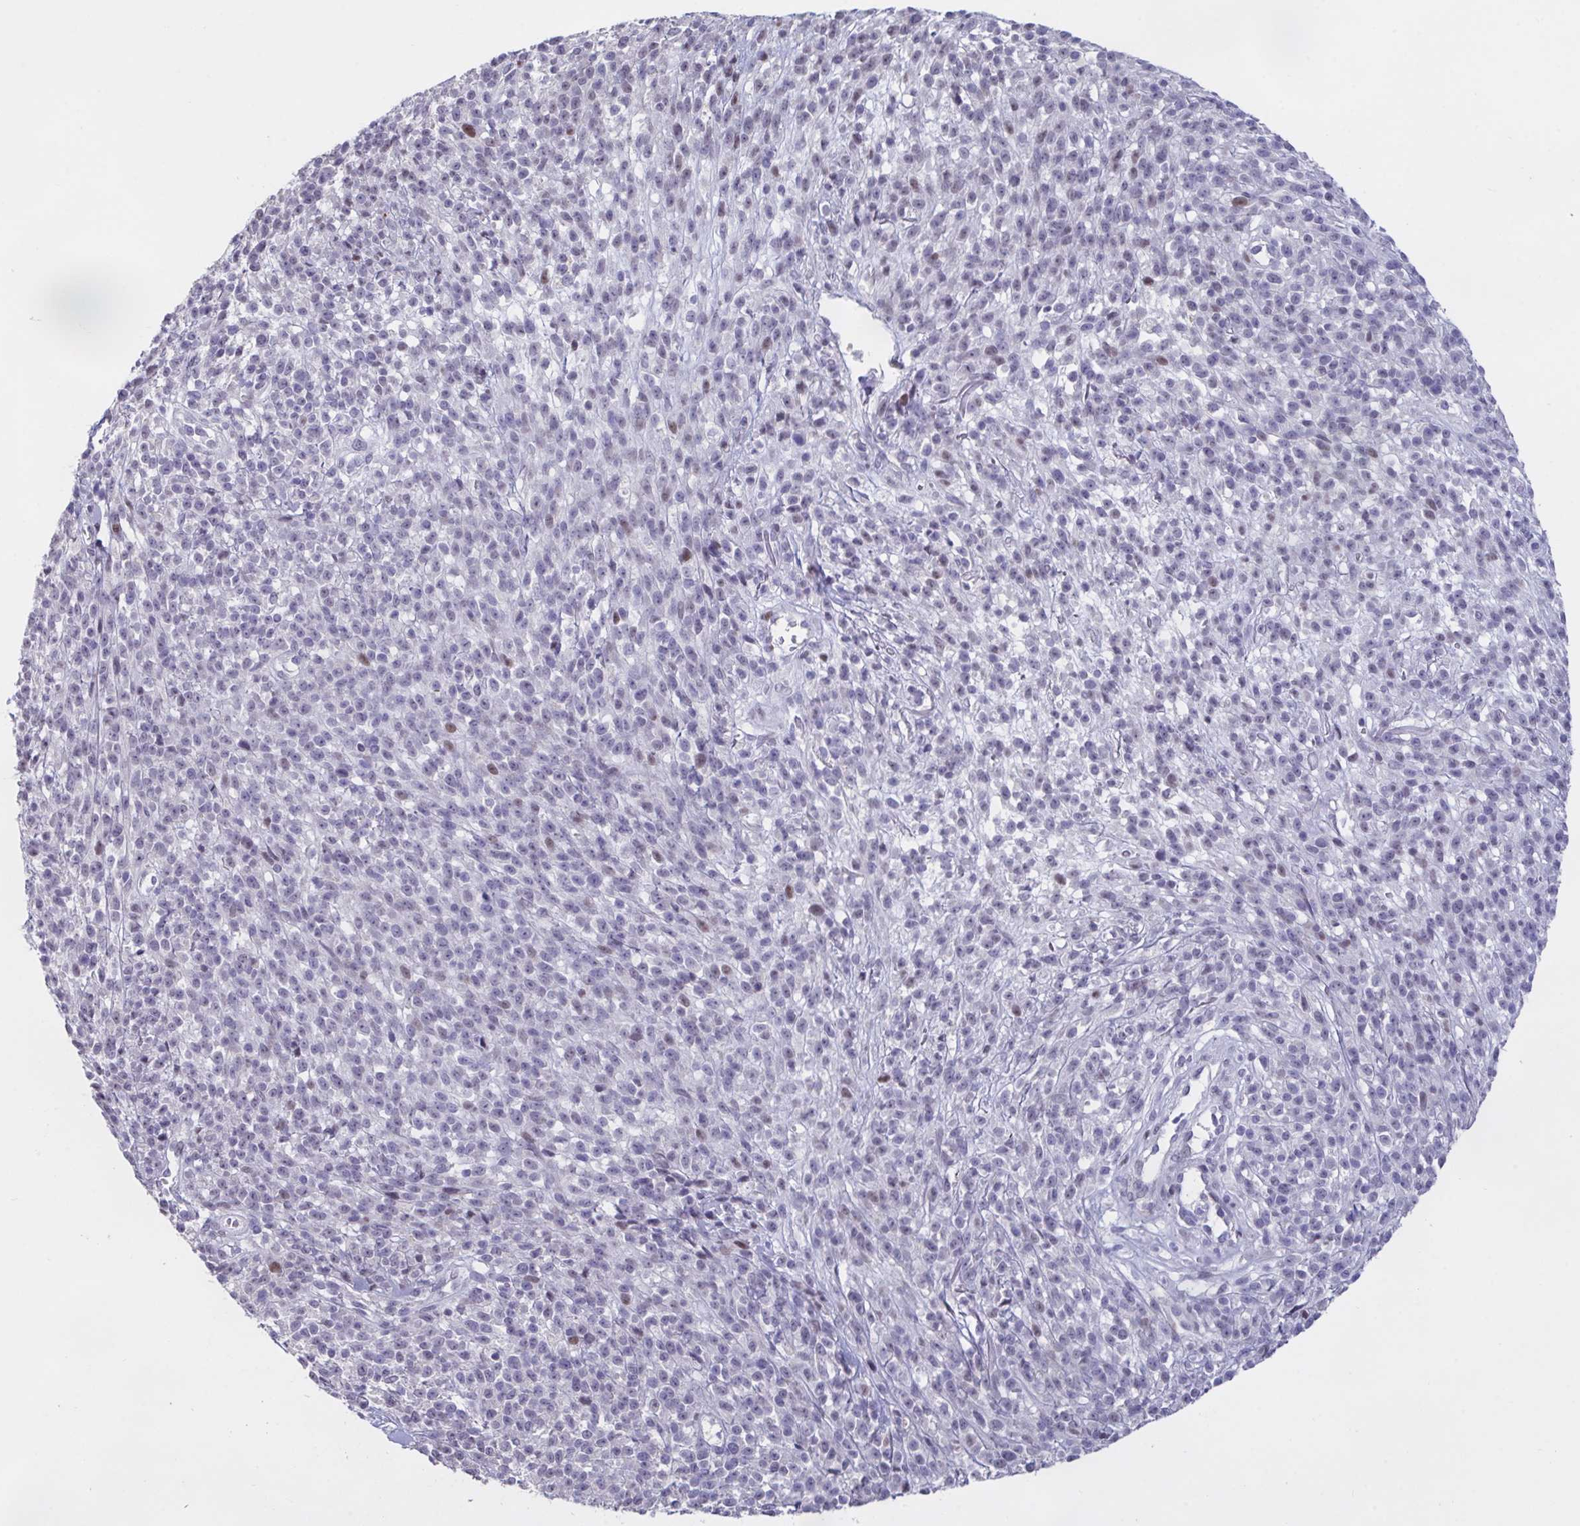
{"staining": {"intensity": "negative", "quantity": "none", "location": "none"}, "tissue": "melanoma", "cell_type": "Tumor cells", "image_type": "cancer", "snomed": [{"axis": "morphology", "description": "Malignant melanoma, NOS"}, {"axis": "topography", "description": "Skin"}, {"axis": "topography", "description": "Skin of trunk"}], "caption": "The histopathology image demonstrates no staining of tumor cells in melanoma.", "gene": "PELI2", "patient": {"sex": "male", "age": 74}}